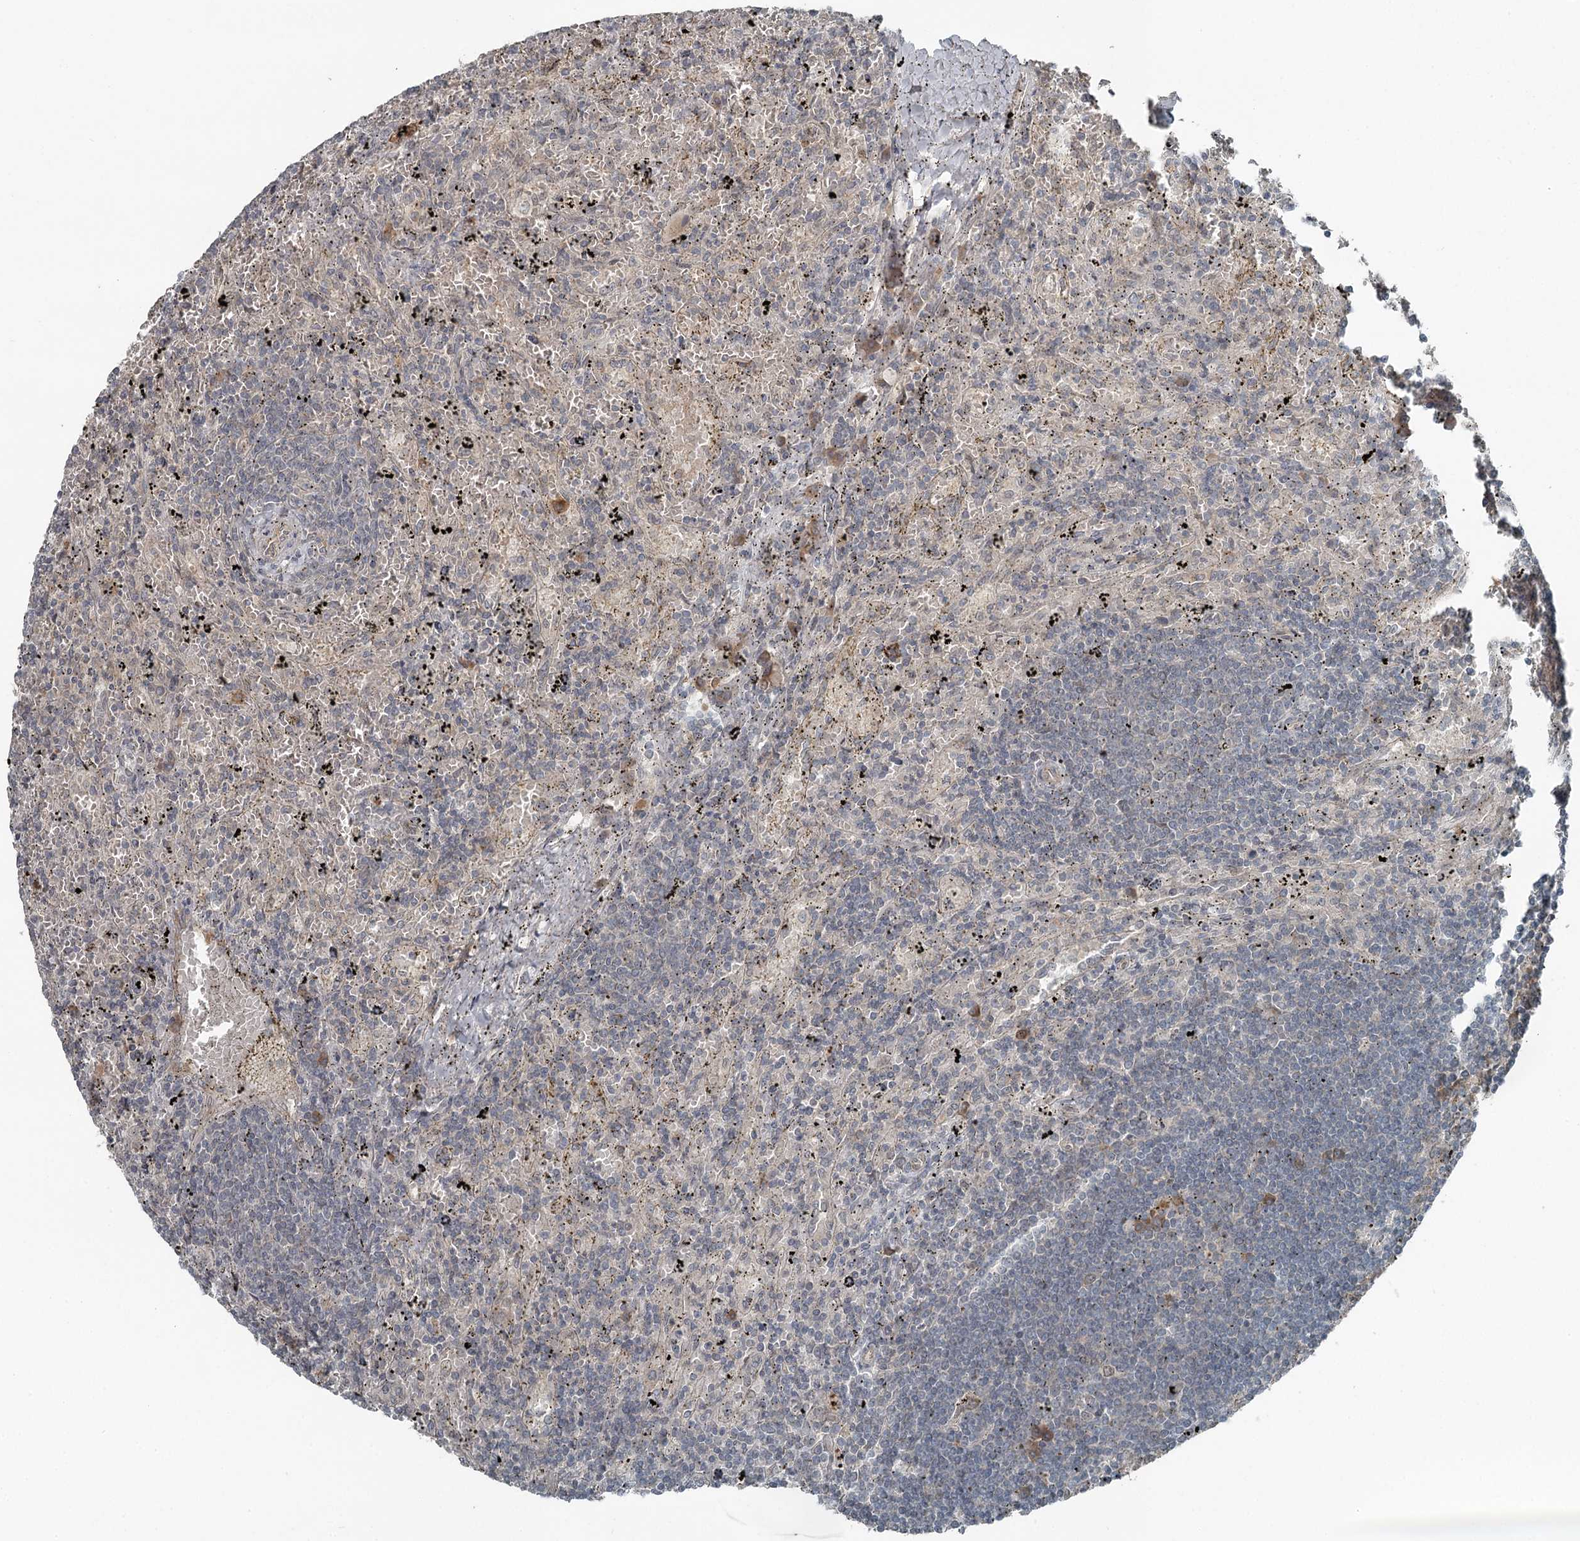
{"staining": {"intensity": "negative", "quantity": "none", "location": "none"}, "tissue": "lymphoma", "cell_type": "Tumor cells", "image_type": "cancer", "snomed": [{"axis": "morphology", "description": "Malignant lymphoma, non-Hodgkin's type, Low grade"}, {"axis": "topography", "description": "Spleen"}], "caption": "High magnification brightfield microscopy of malignant lymphoma, non-Hodgkin's type (low-grade) stained with DAB (brown) and counterstained with hematoxylin (blue): tumor cells show no significant expression.", "gene": "SLC39A8", "patient": {"sex": "male", "age": 76}}